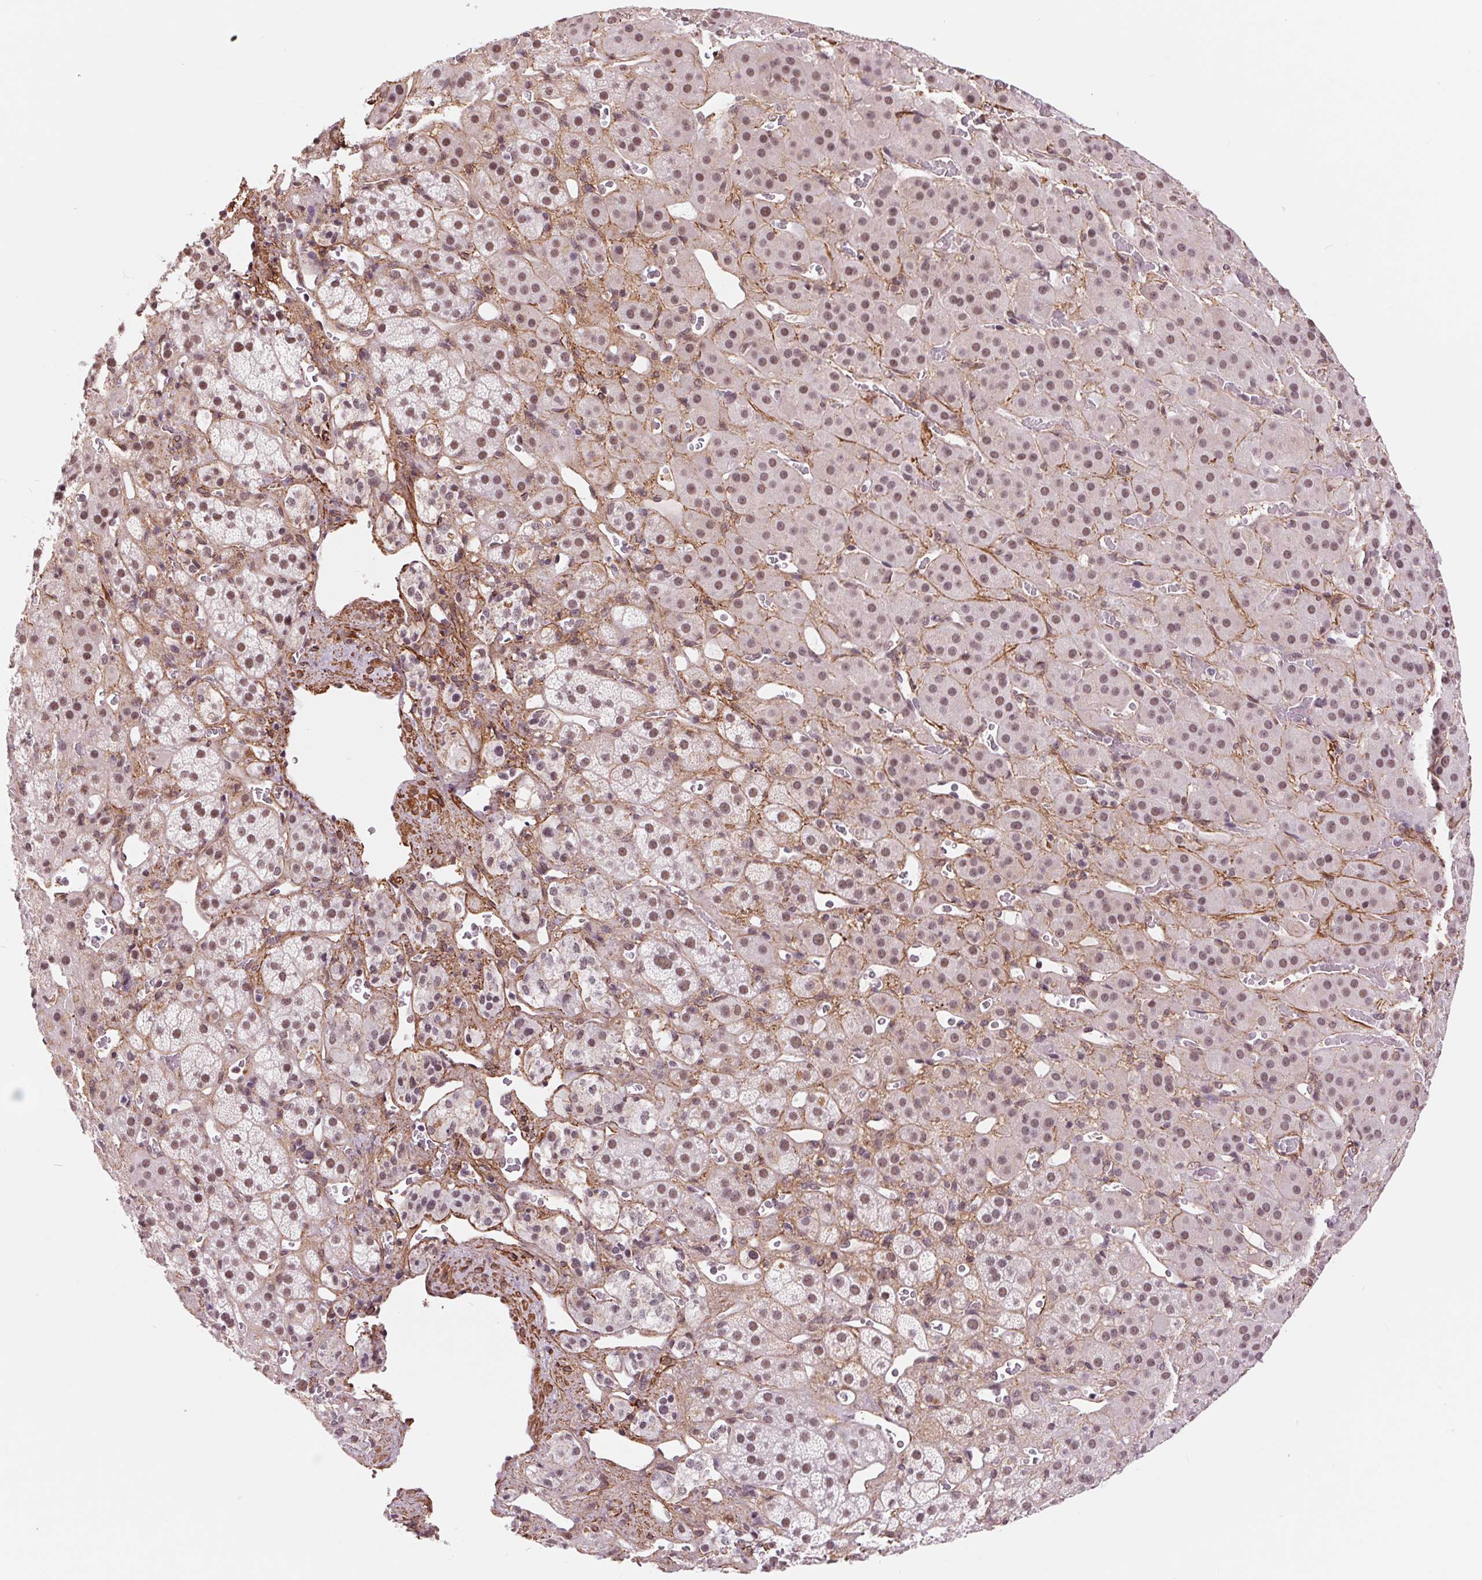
{"staining": {"intensity": "moderate", "quantity": "25%-75%", "location": "nuclear"}, "tissue": "adrenal gland", "cell_type": "Glandular cells", "image_type": "normal", "snomed": [{"axis": "morphology", "description": "Normal tissue, NOS"}, {"axis": "topography", "description": "Adrenal gland"}], "caption": "Glandular cells exhibit moderate nuclear staining in approximately 25%-75% of cells in benign adrenal gland.", "gene": "BCAT1", "patient": {"sex": "male", "age": 57}}